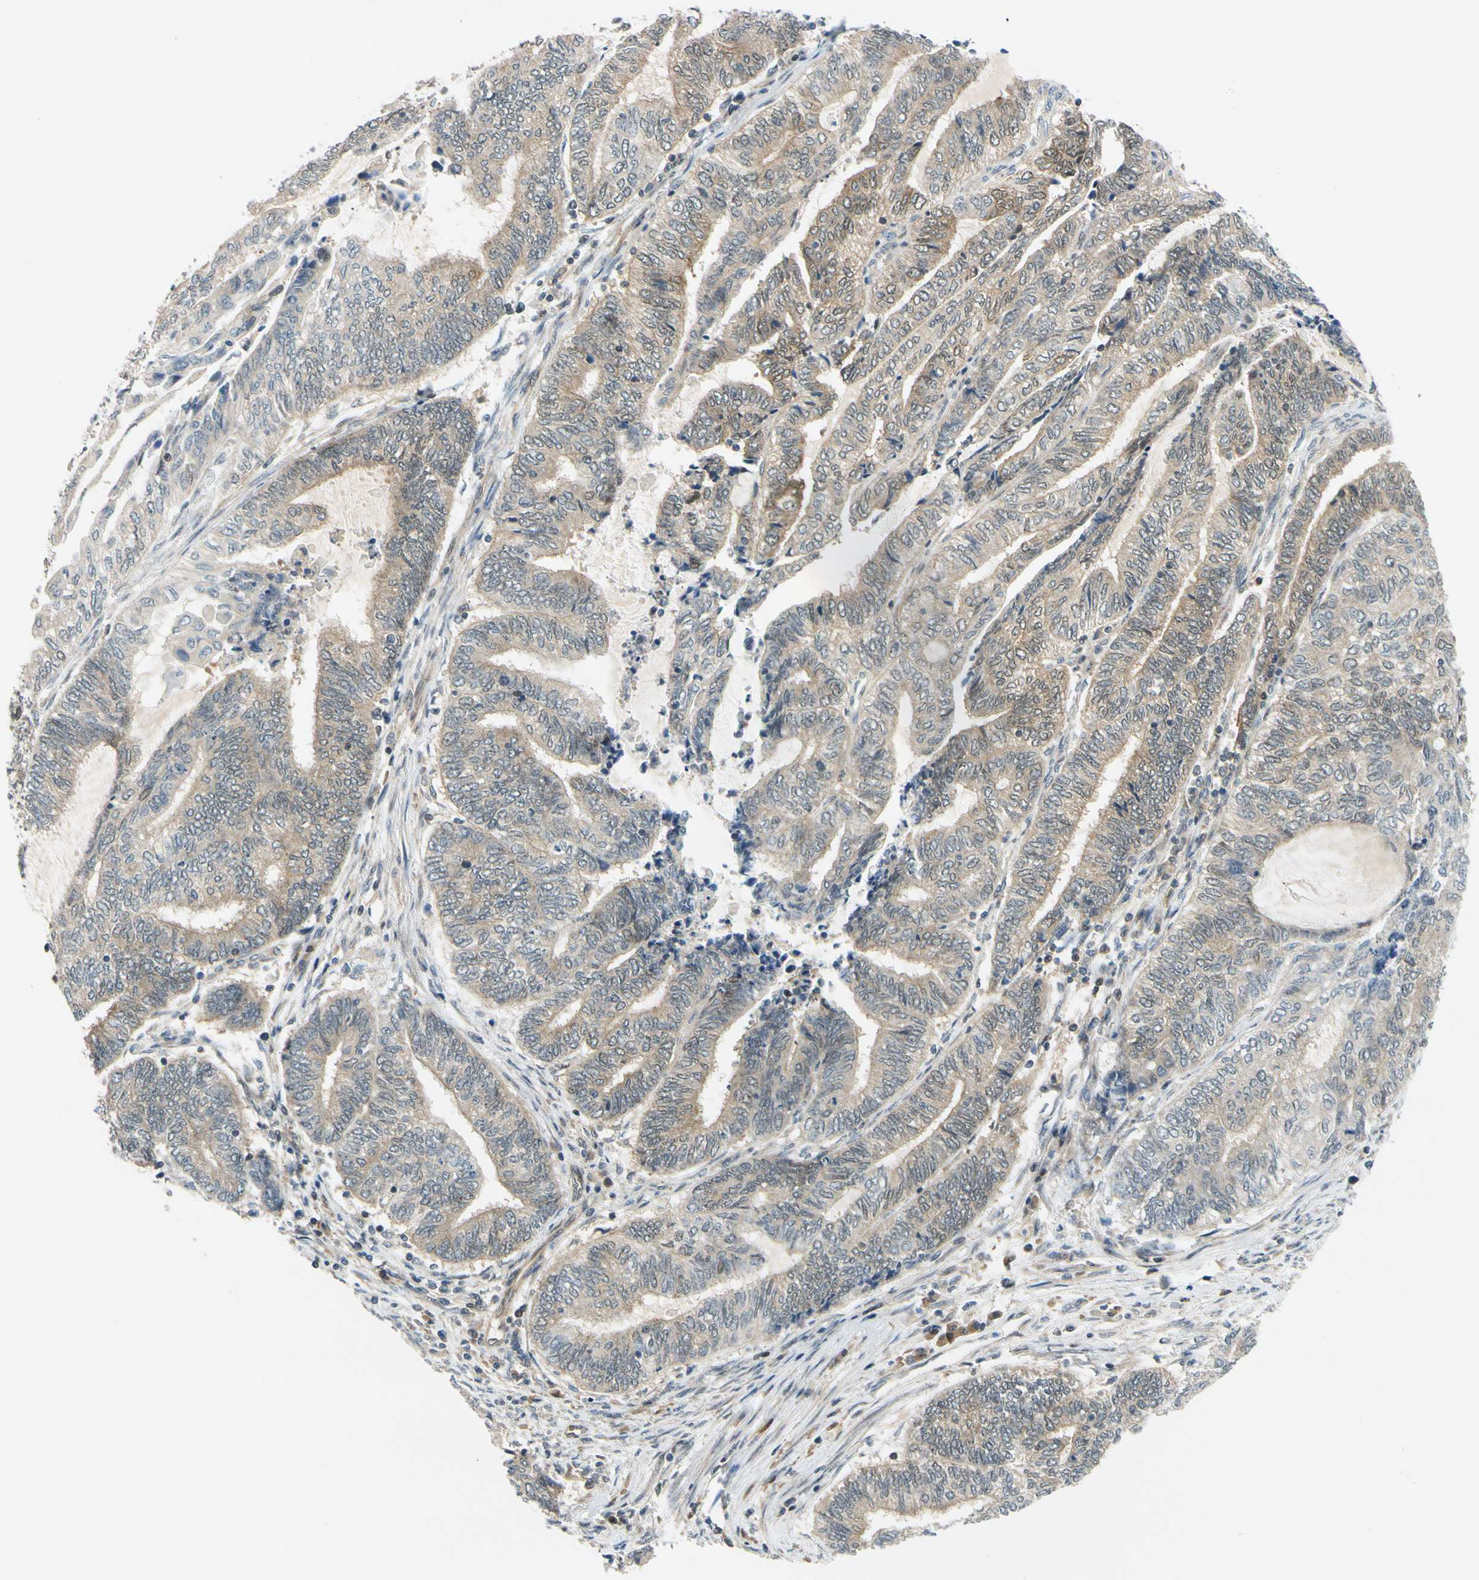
{"staining": {"intensity": "moderate", "quantity": "25%-75%", "location": "cytoplasmic/membranous"}, "tissue": "endometrial cancer", "cell_type": "Tumor cells", "image_type": "cancer", "snomed": [{"axis": "morphology", "description": "Adenocarcinoma, NOS"}, {"axis": "topography", "description": "Uterus"}, {"axis": "topography", "description": "Endometrium"}], "caption": "DAB (3,3'-diaminobenzidine) immunohistochemical staining of endometrial cancer (adenocarcinoma) exhibits moderate cytoplasmic/membranous protein positivity in approximately 25%-75% of tumor cells.", "gene": "MAPK9", "patient": {"sex": "female", "age": 70}}